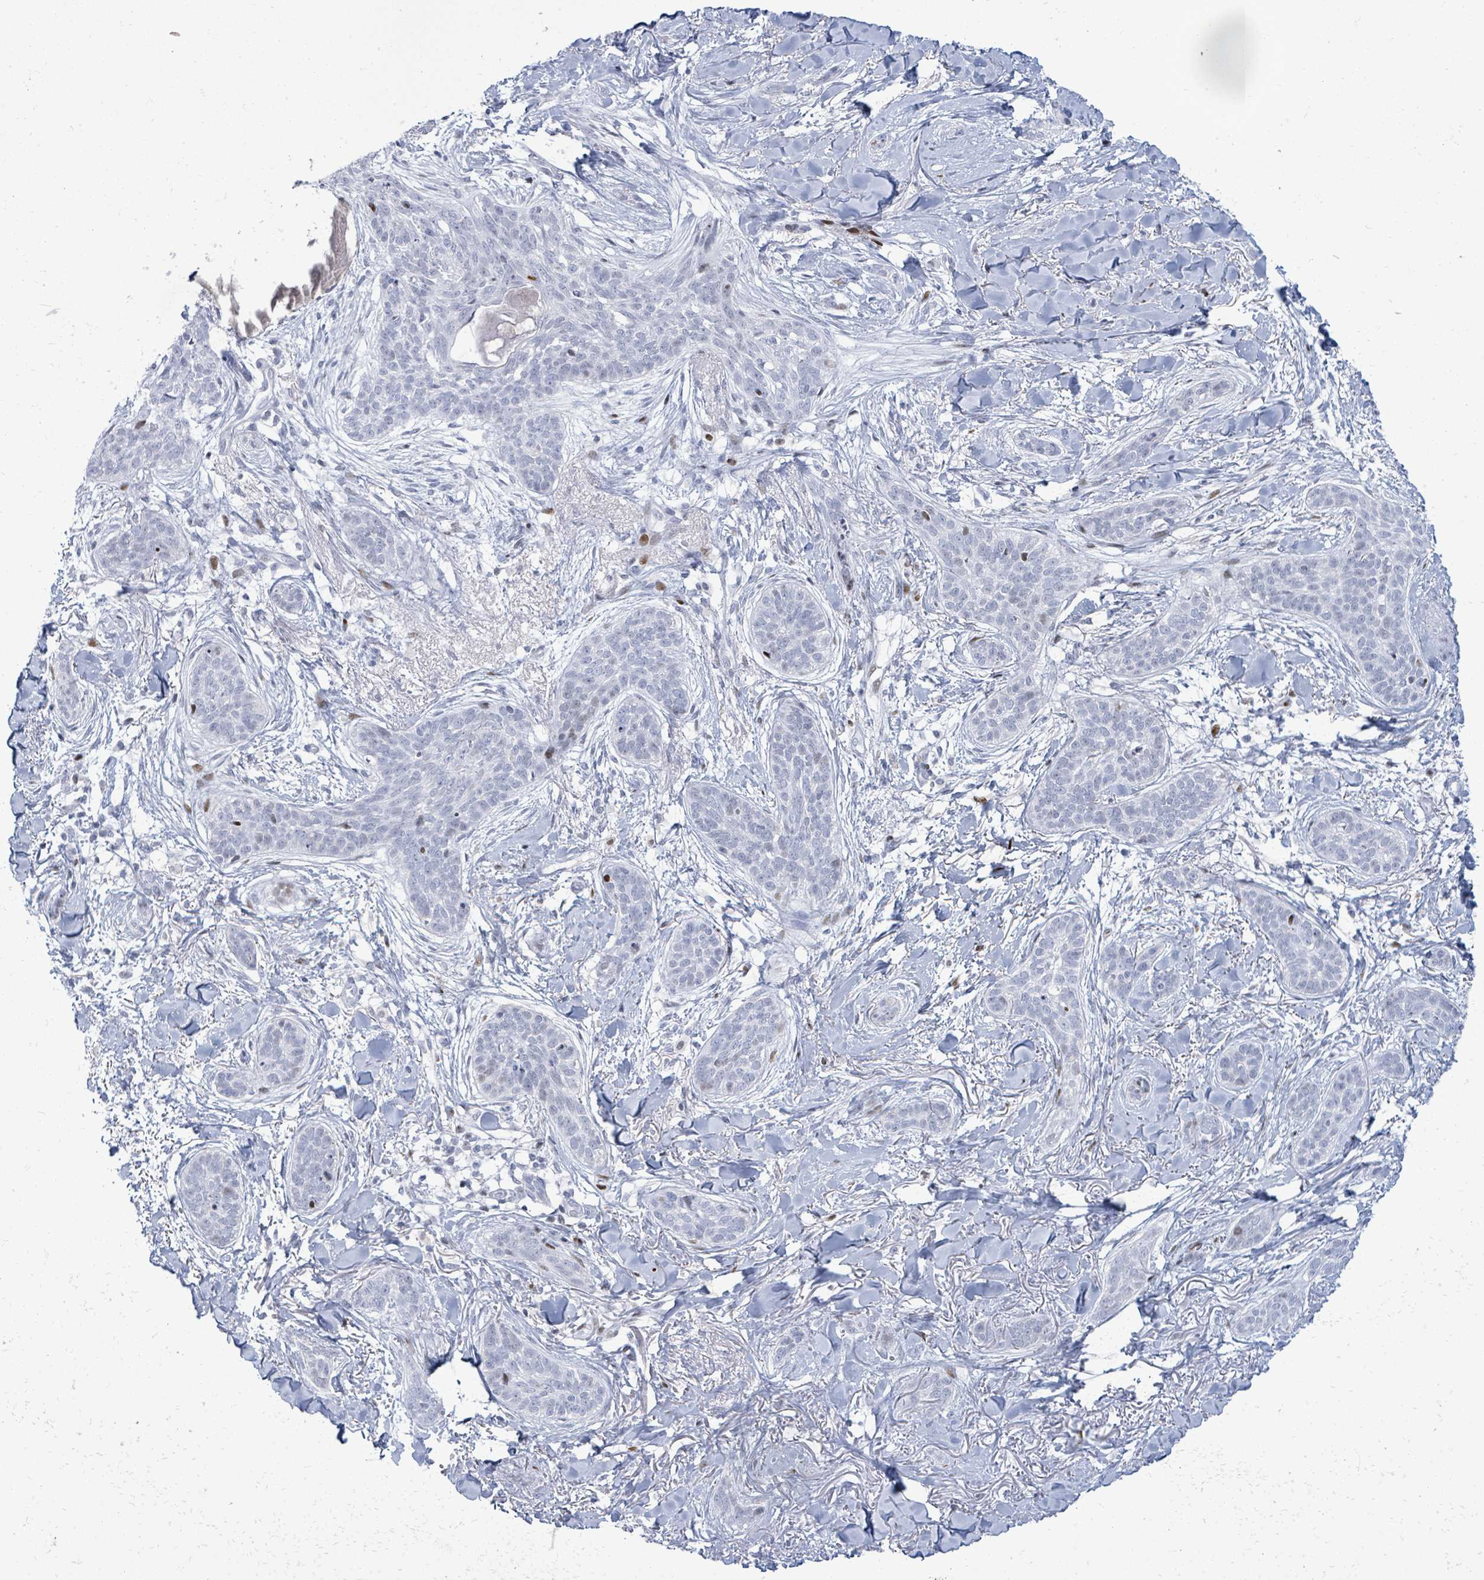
{"staining": {"intensity": "negative", "quantity": "none", "location": "none"}, "tissue": "skin cancer", "cell_type": "Tumor cells", "image_type": "cancer", "snomed": [{"axis": "morphology", "description": "Basal cell carcinoma"}, {"axis": "topography", "description": "Skin"}], "caption": "Immunohistochemistry (IHC) of human skin basal cell carcinoma displays no expression in tumor cells.", "gene": "MALL", "patient": {"sex": "male", "age": 52}}